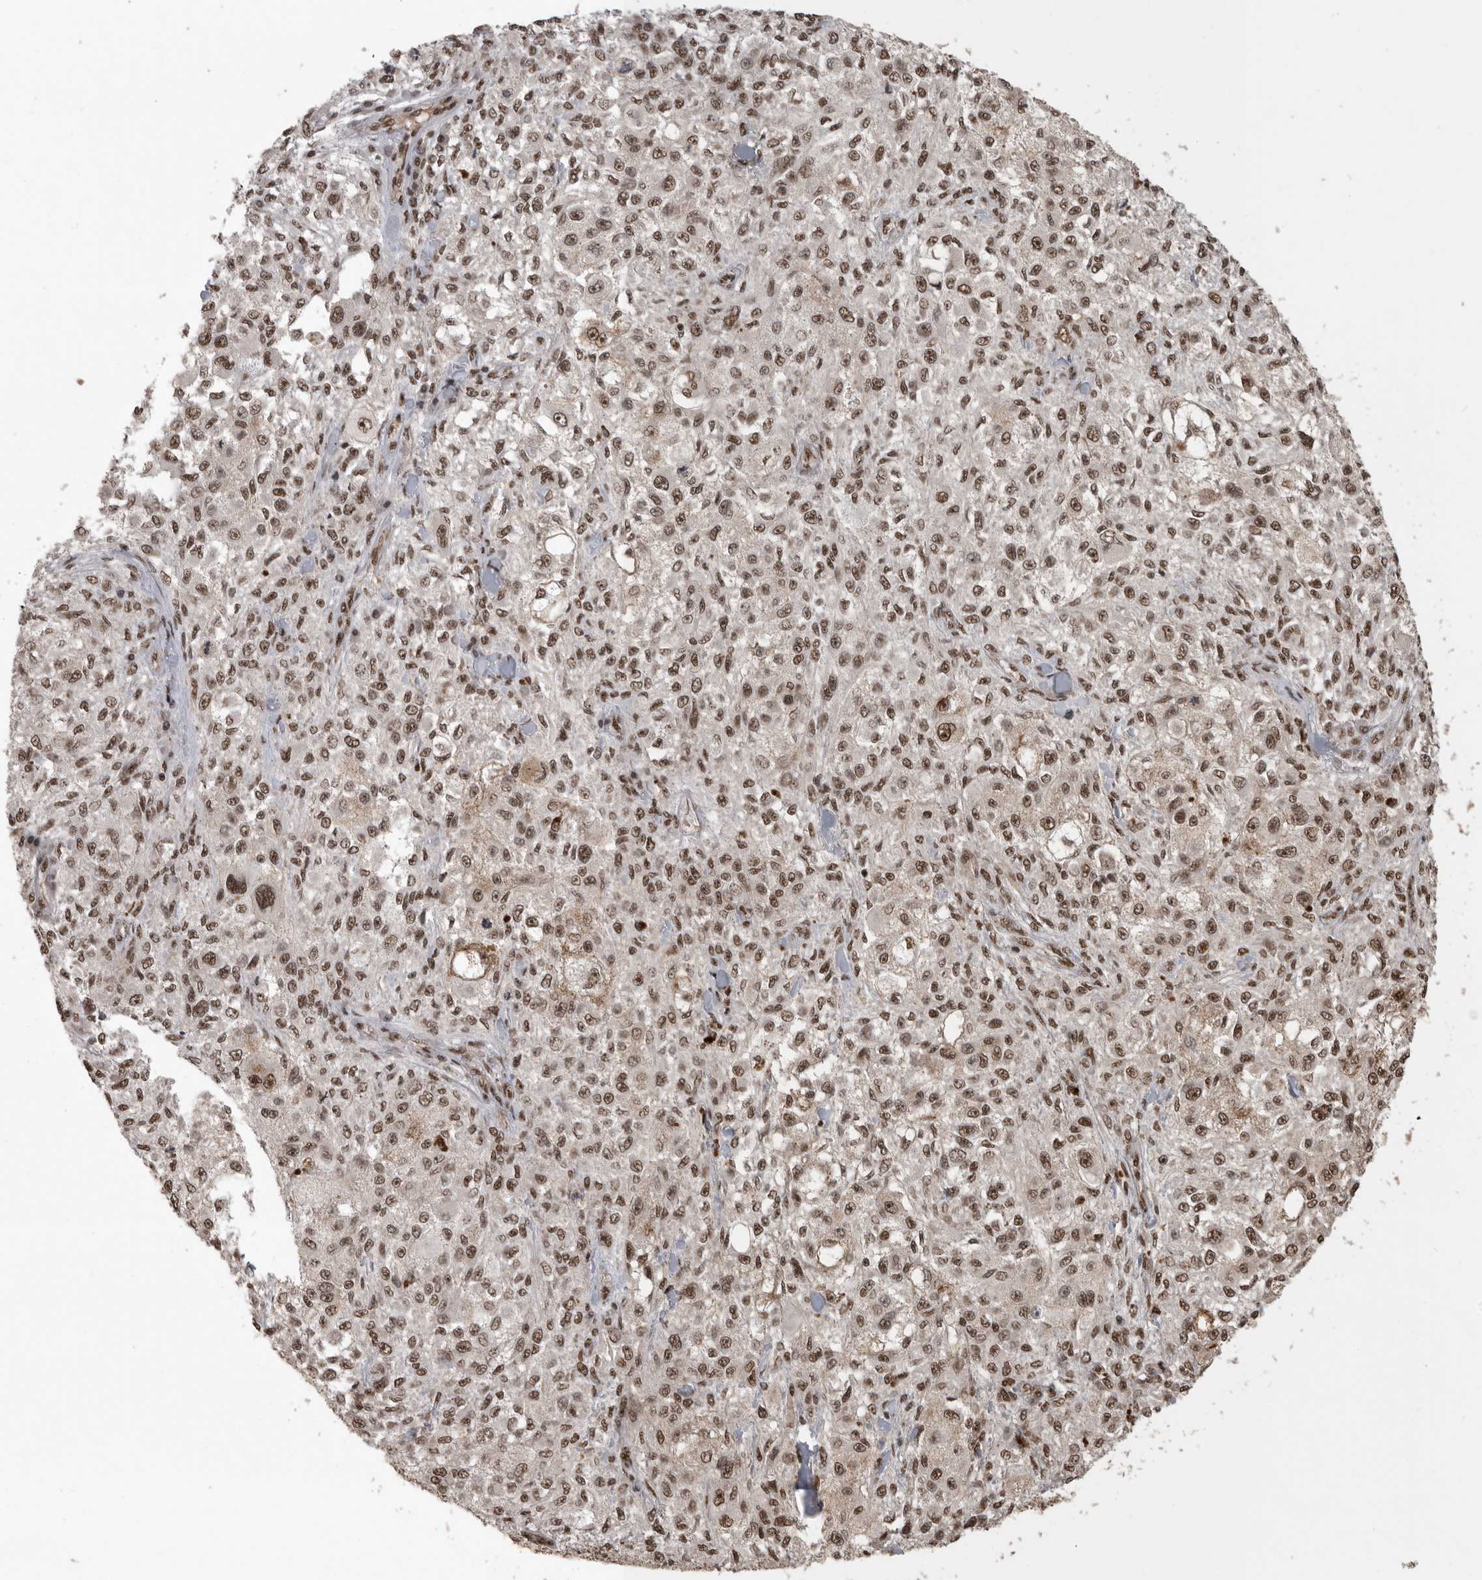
{"staining": {"intensity": "strong", "quantity": ">75%", "location": "nuclear"}, "tissue": "melanoma", "cell_type": "Tumor cells", "image_type": "cancer", "snomed": [{"axis": "morphology", "description": "Necrosis, NOS"}, {"axis": "morphology", "description": "Malignant melanoma, NOS"}, {"axis": "topography", "description": "Skin"}], "caption": "Melanoma tissue demonstrates strong nuclear expression in approximately >75% of tumor cells, visualized by immunohistochemistry.", "gene": "CBLL1", "patient": {"sex": "female", "age": 87}}